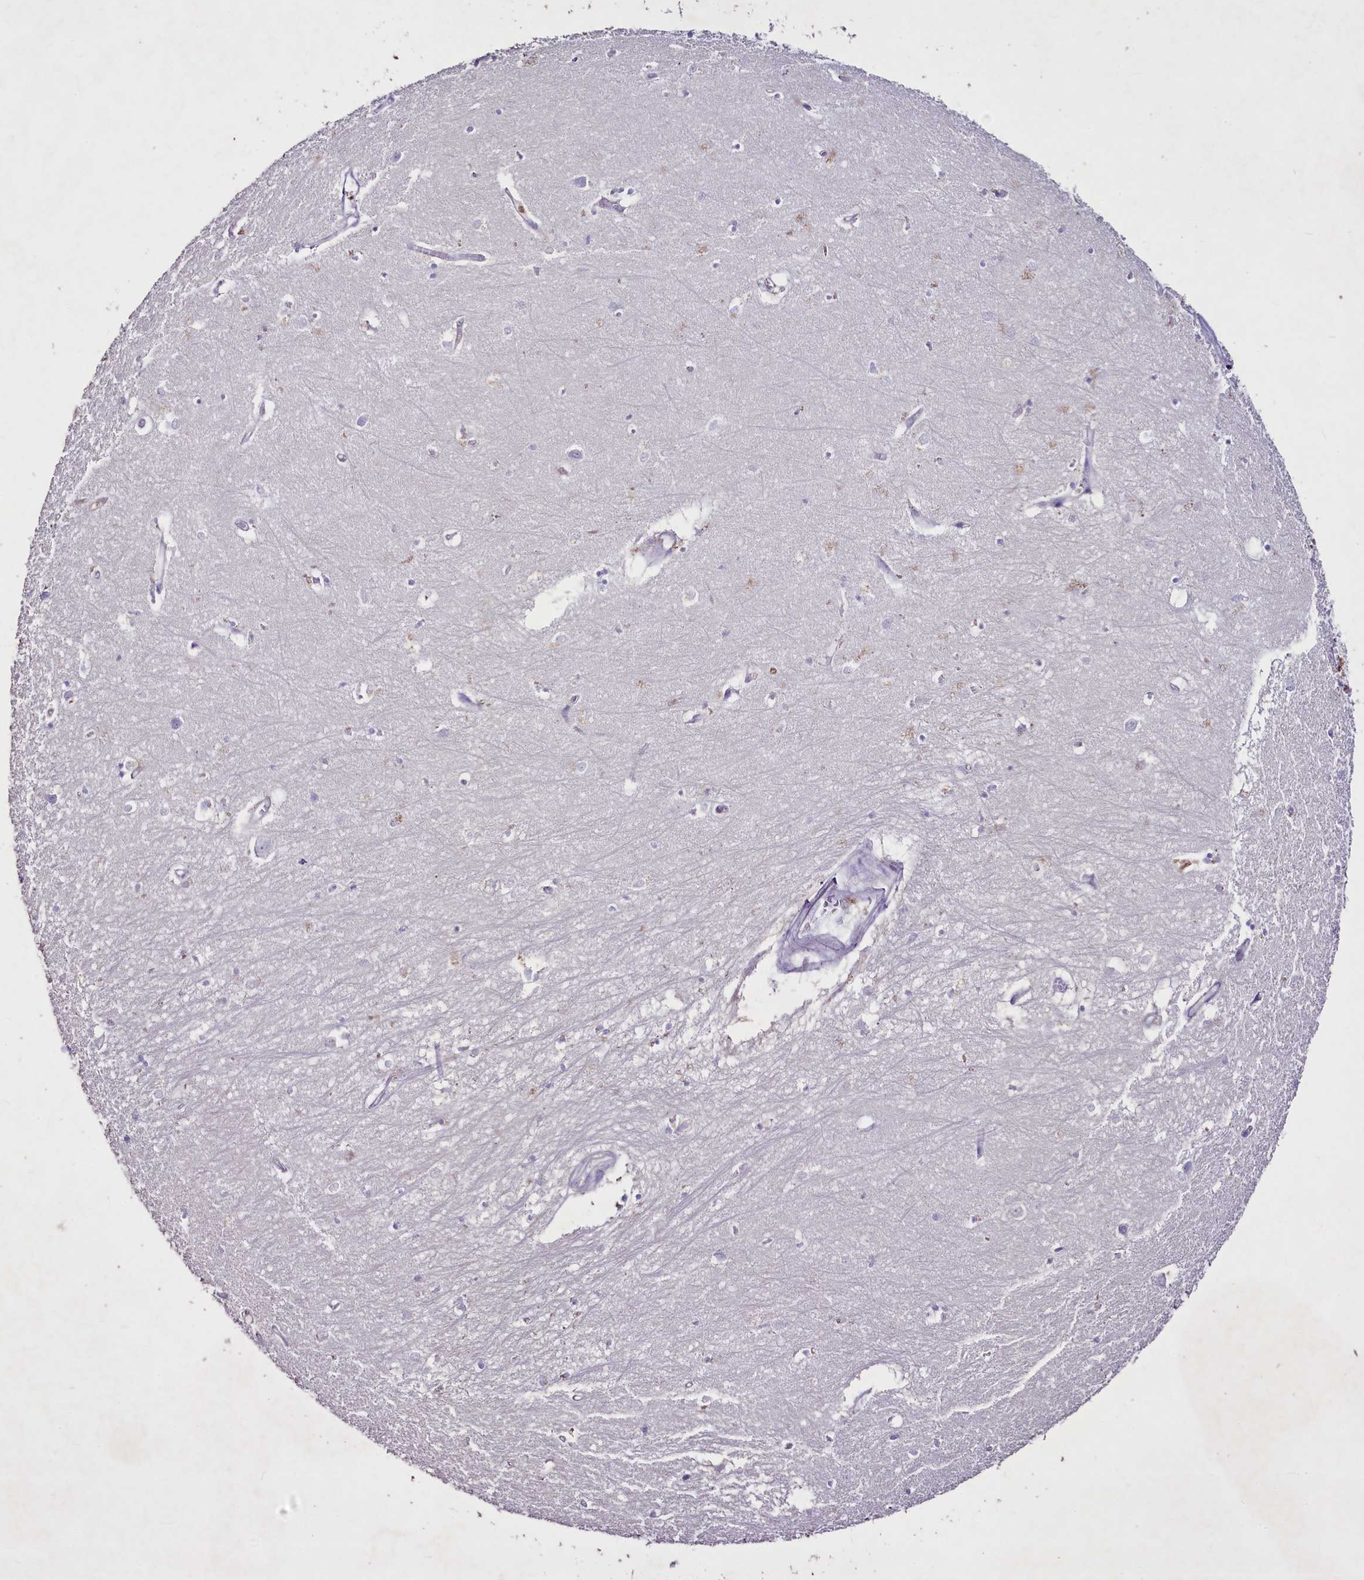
{"staining": {"intensity": "negative", "quantity": "none", "location": "none"}, "tissue": "hippocampus", "cell_type": "Glial cells", "image_type": "normal", "snomed": [{"axis": "morphology", "description": "Normal tissue, NOS"}, {"axis": "topography", "description": "Hippocampus"}], "caption": "High power microscopy image of an immunohistochemistry histopathology image of normal hippocampus, revealing no significant expression in glial cells.", "gene": "FAM209B", "patient": {"sex": "female", "age": 64}}